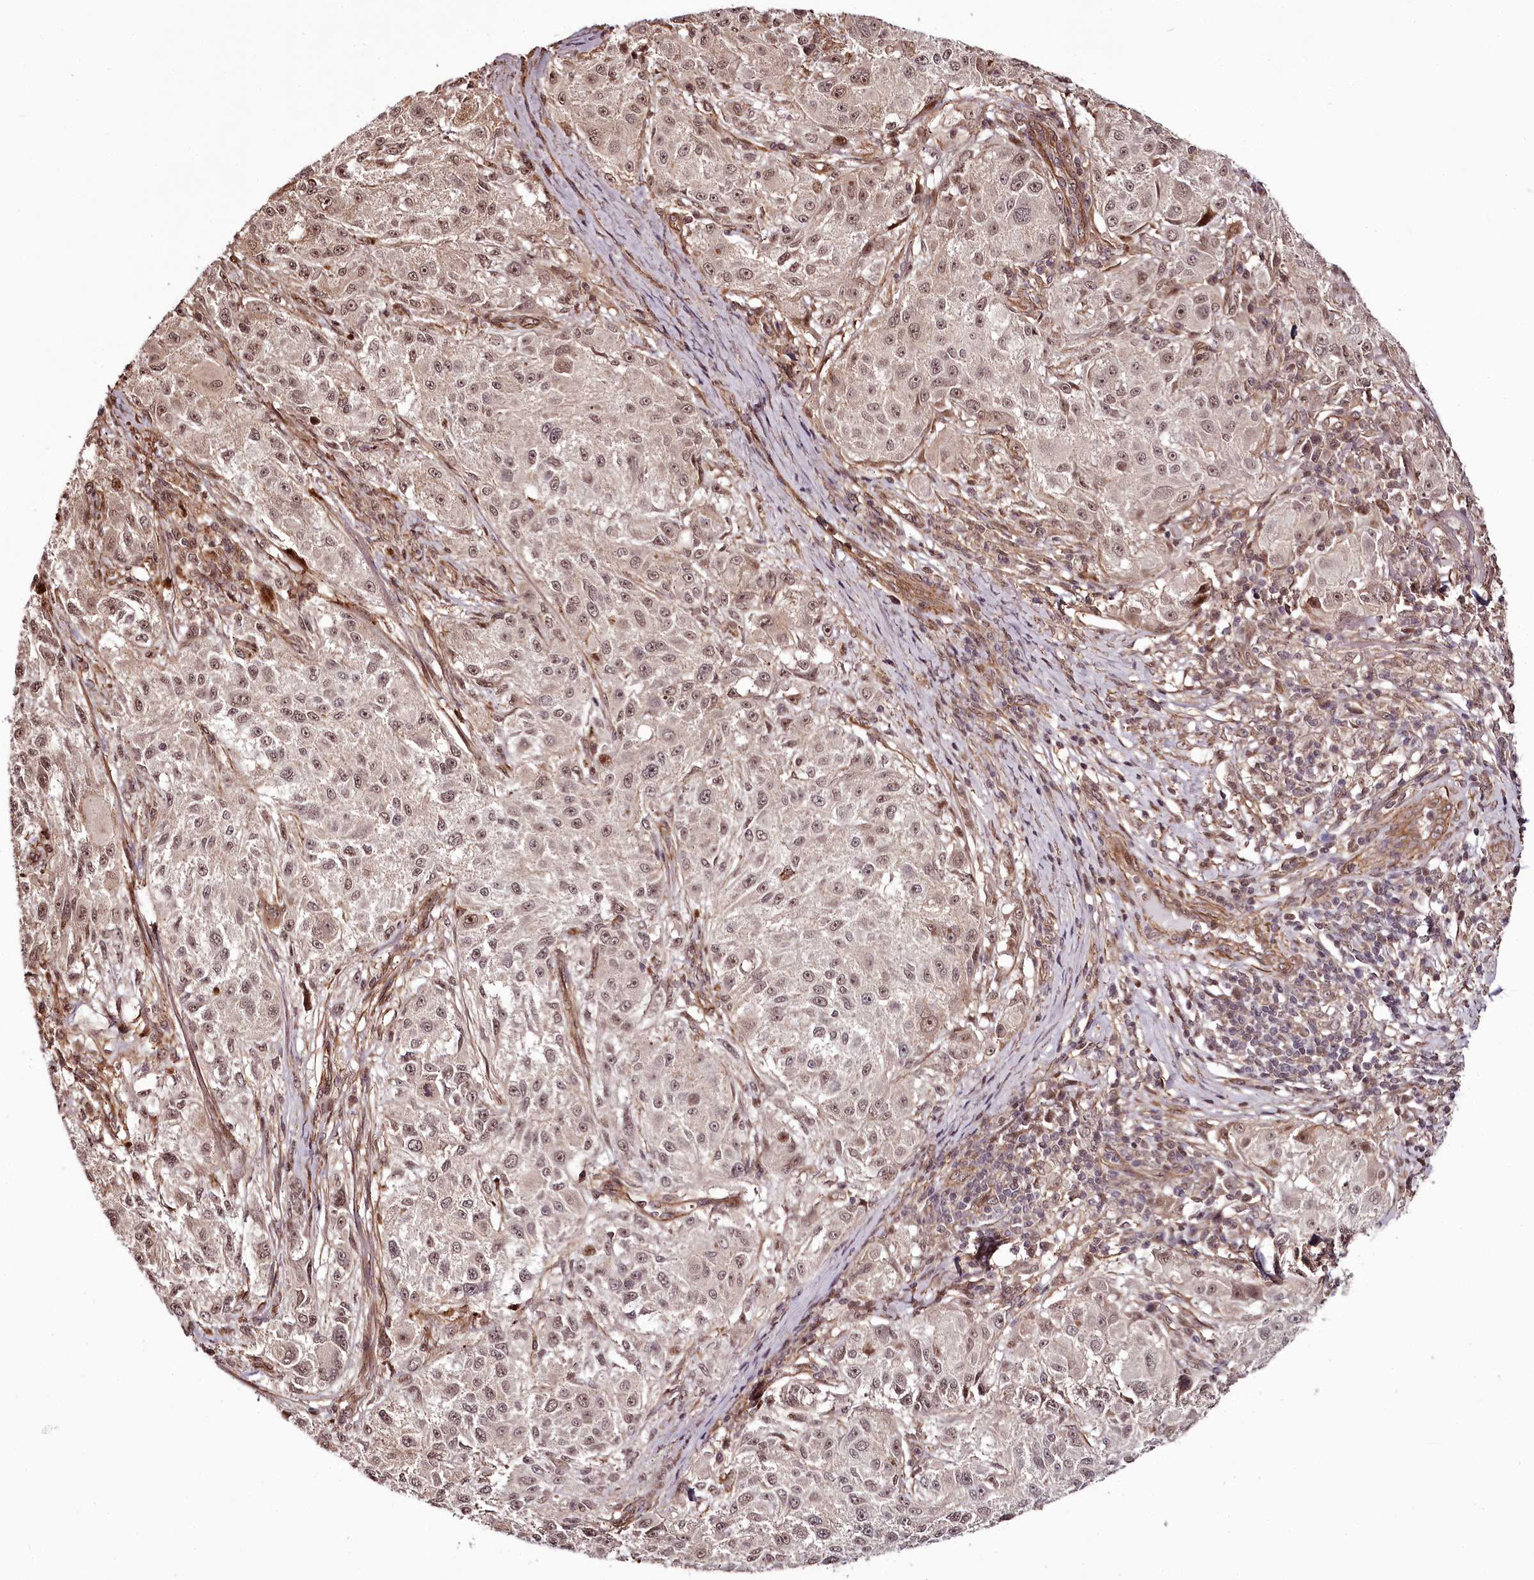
{"staining": {"intensity": "moderate", "quantity": ">75%", "location": "nuclear"}, "tissue": "melanoma", "cell_type": "Tumor cells", "image_type": "cancer", "snomed": [{"axis": "morphology", "description": "Necrosis, NOS"}, {"axis": "morphology", "description": "Malignant melanoma, NOS"}, {"axis": "topography", "description": "Skin"}], "caption": "Immunohistochemical staining of human melanoma demonstrates medium levels of moderate nuclear positivity in about >75% of tumor cells.", "gene": "TTC33", "patient": {"sex": "female", "age": 87}}